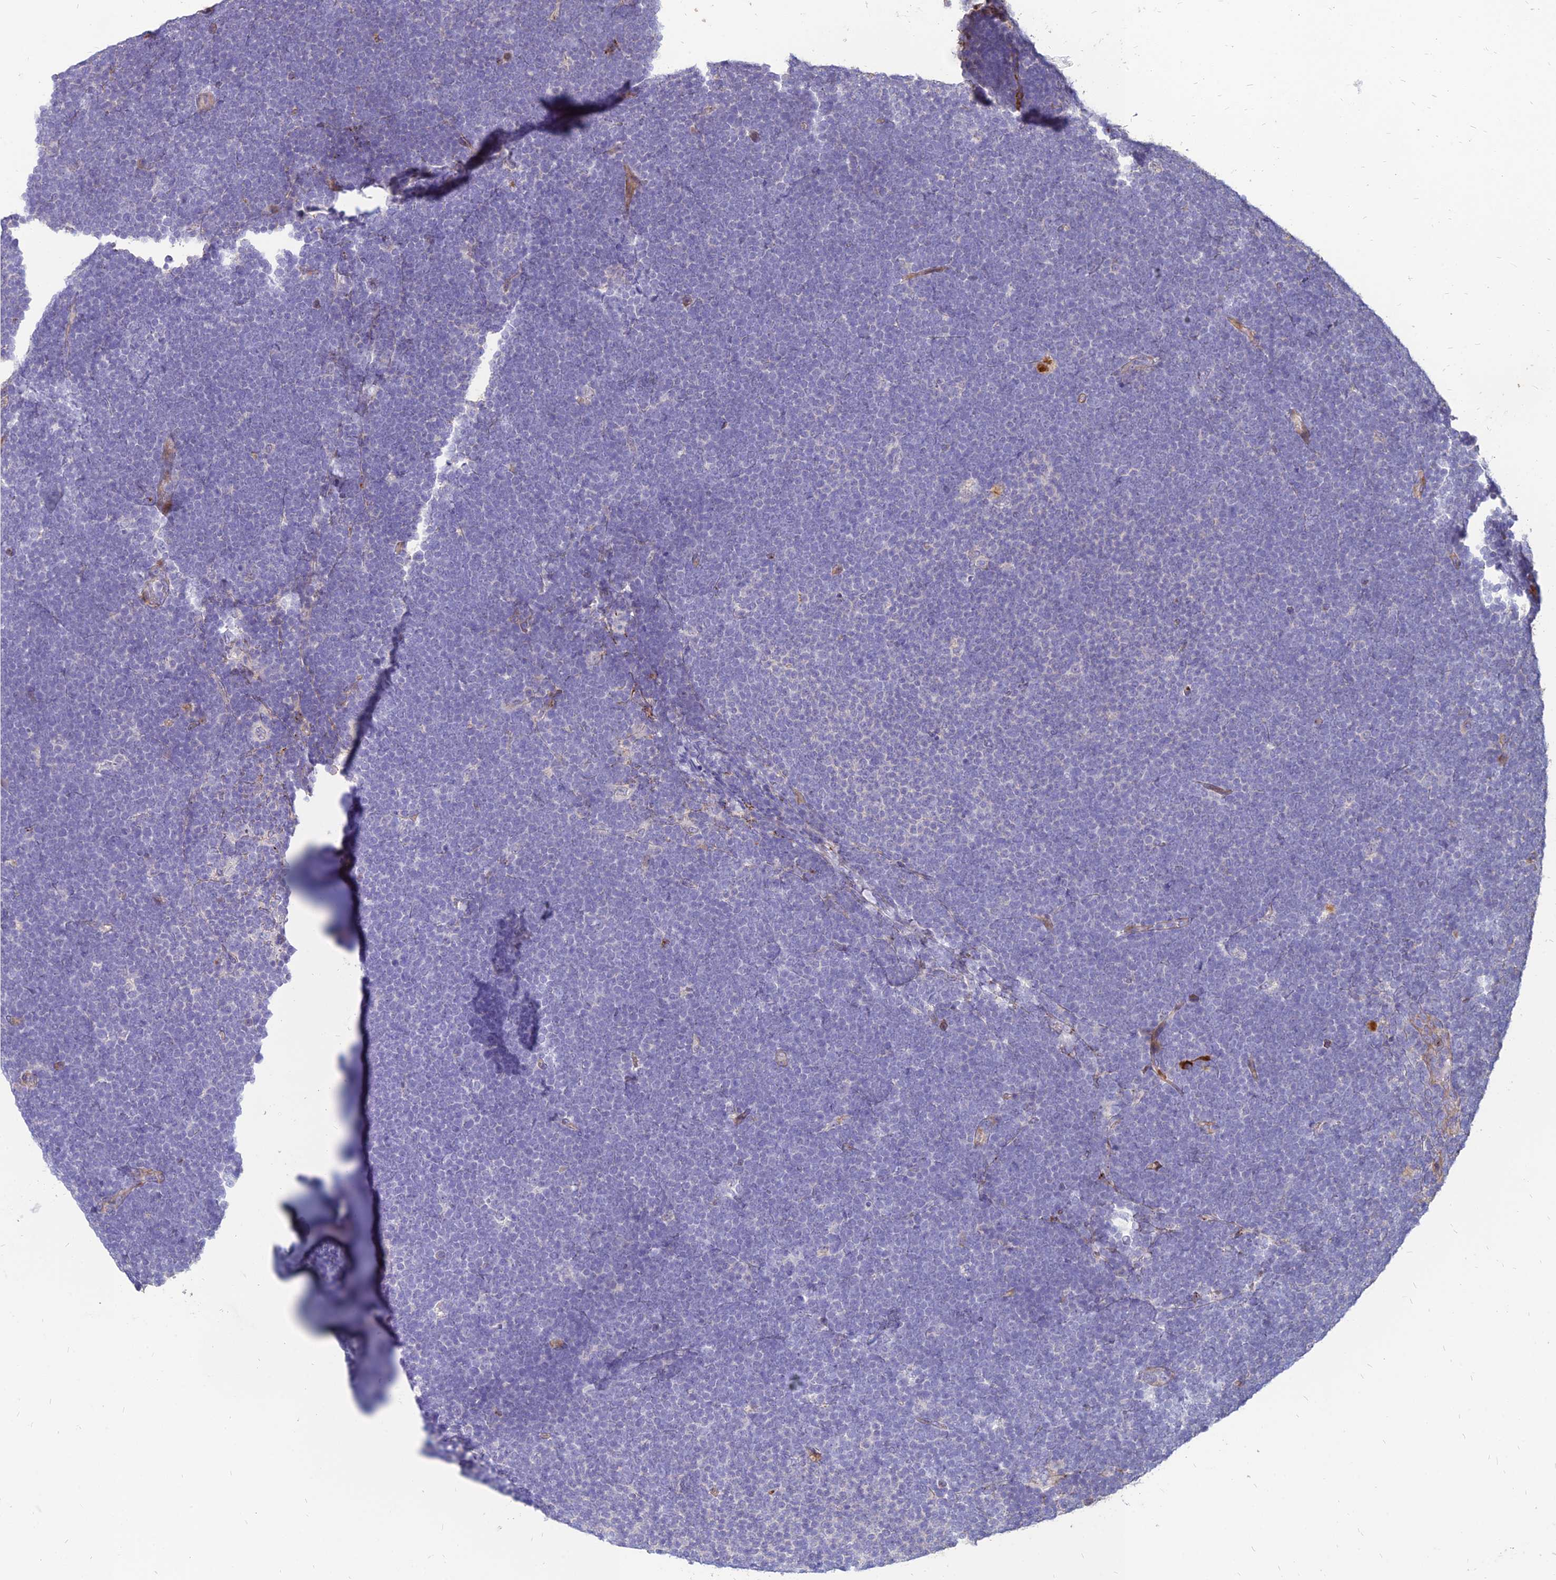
{"staining": {"intensity": "negative", "quantity": "none", "location": "none"}, "tissue": "lymphoma", "cell_type": "Tumor cells", "image_type": "cancer", "snomed": [{"axis": "morphology", "description": "Malignant lymphoma, non-Hodgkin's type, High grade"}, {"axis": "topography", "description": "Lymph node"}], "caption": "Tumor cells are negative for protein expression in human malignant lymphoma, non-Hodgkin's type (high-grade).", "gene": "ST3GAL6", "patient": {"sex": "male", "age": 13}}